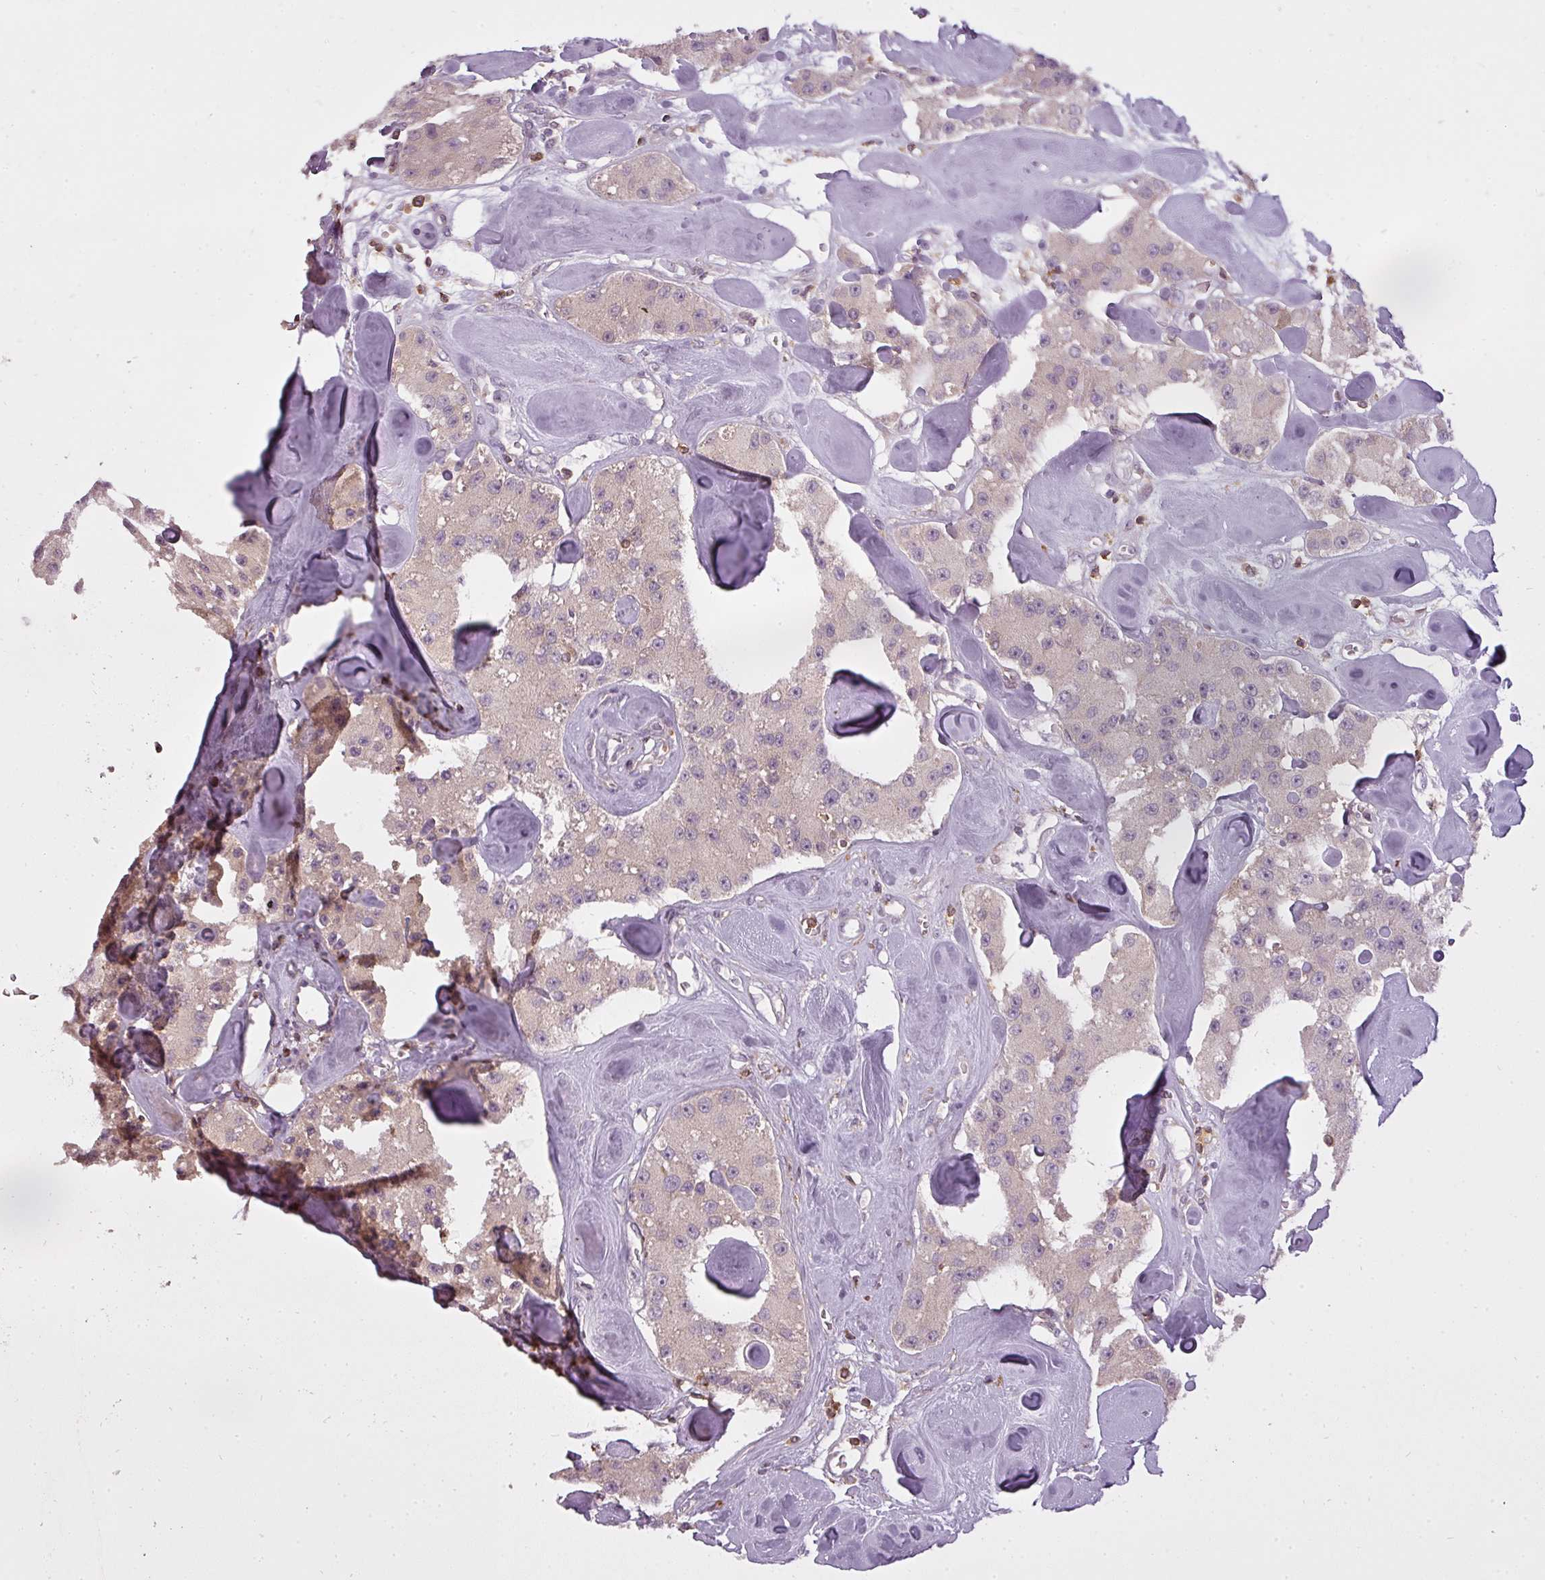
{"staining": {"intensity": "negative", "quantity": "none", "location": "none"}, "tissue": "carcinoid", "cell_type": "Tumor cells", "image_type": "cancer", "snomed": [{"axis": "morphology", "description": "Carcinoid, malignant, NOS"}, {"axis": "topography", "description": "Pancreas"}], "caption": "IHC of human malignant carcinoid shows no expression in tumor cells.", "gene": "STK4", "patient": {"sex": "male", "age": 41}}